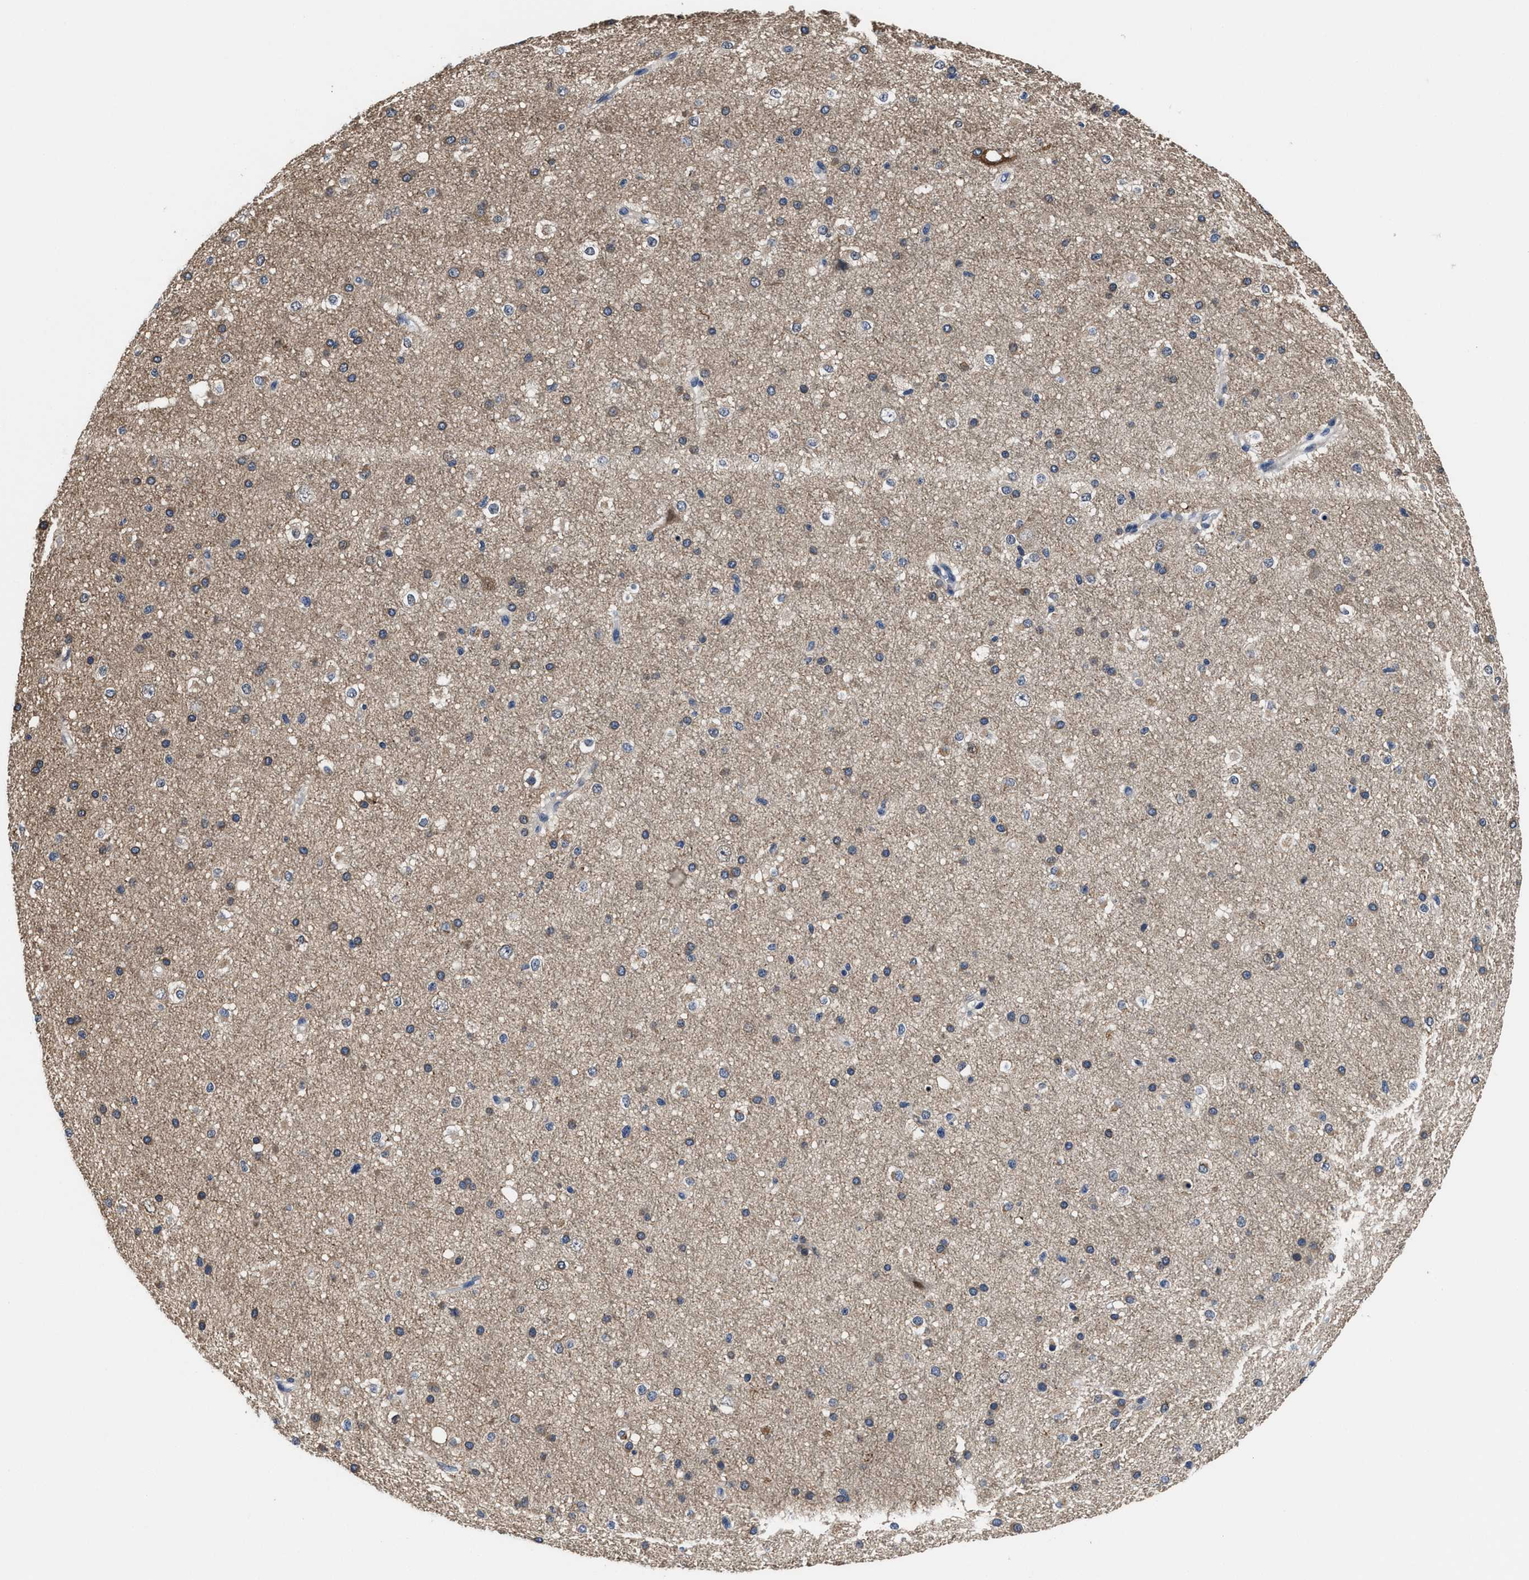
{"staining": {"intensity": "negative", "quantity": "none", "location": "none"}, "tissue": "cerebral cortex", "cell_type": "Endothelial cells", "image_type": "normal", "snomed": [{"axis": "morphology", "description": "Normal tissue, NOS"}, {"axis": "morphology", "description": "Developmental malformation"}, {"axis": "topography", "description": "Cerebral cortex"}], "caption": "Immunohistochemical staining of normal cerebral cortex shows no significant staining in endothelial cells.", "gene": "KIF12", "patient": {"sex": "female", "age": 30}}